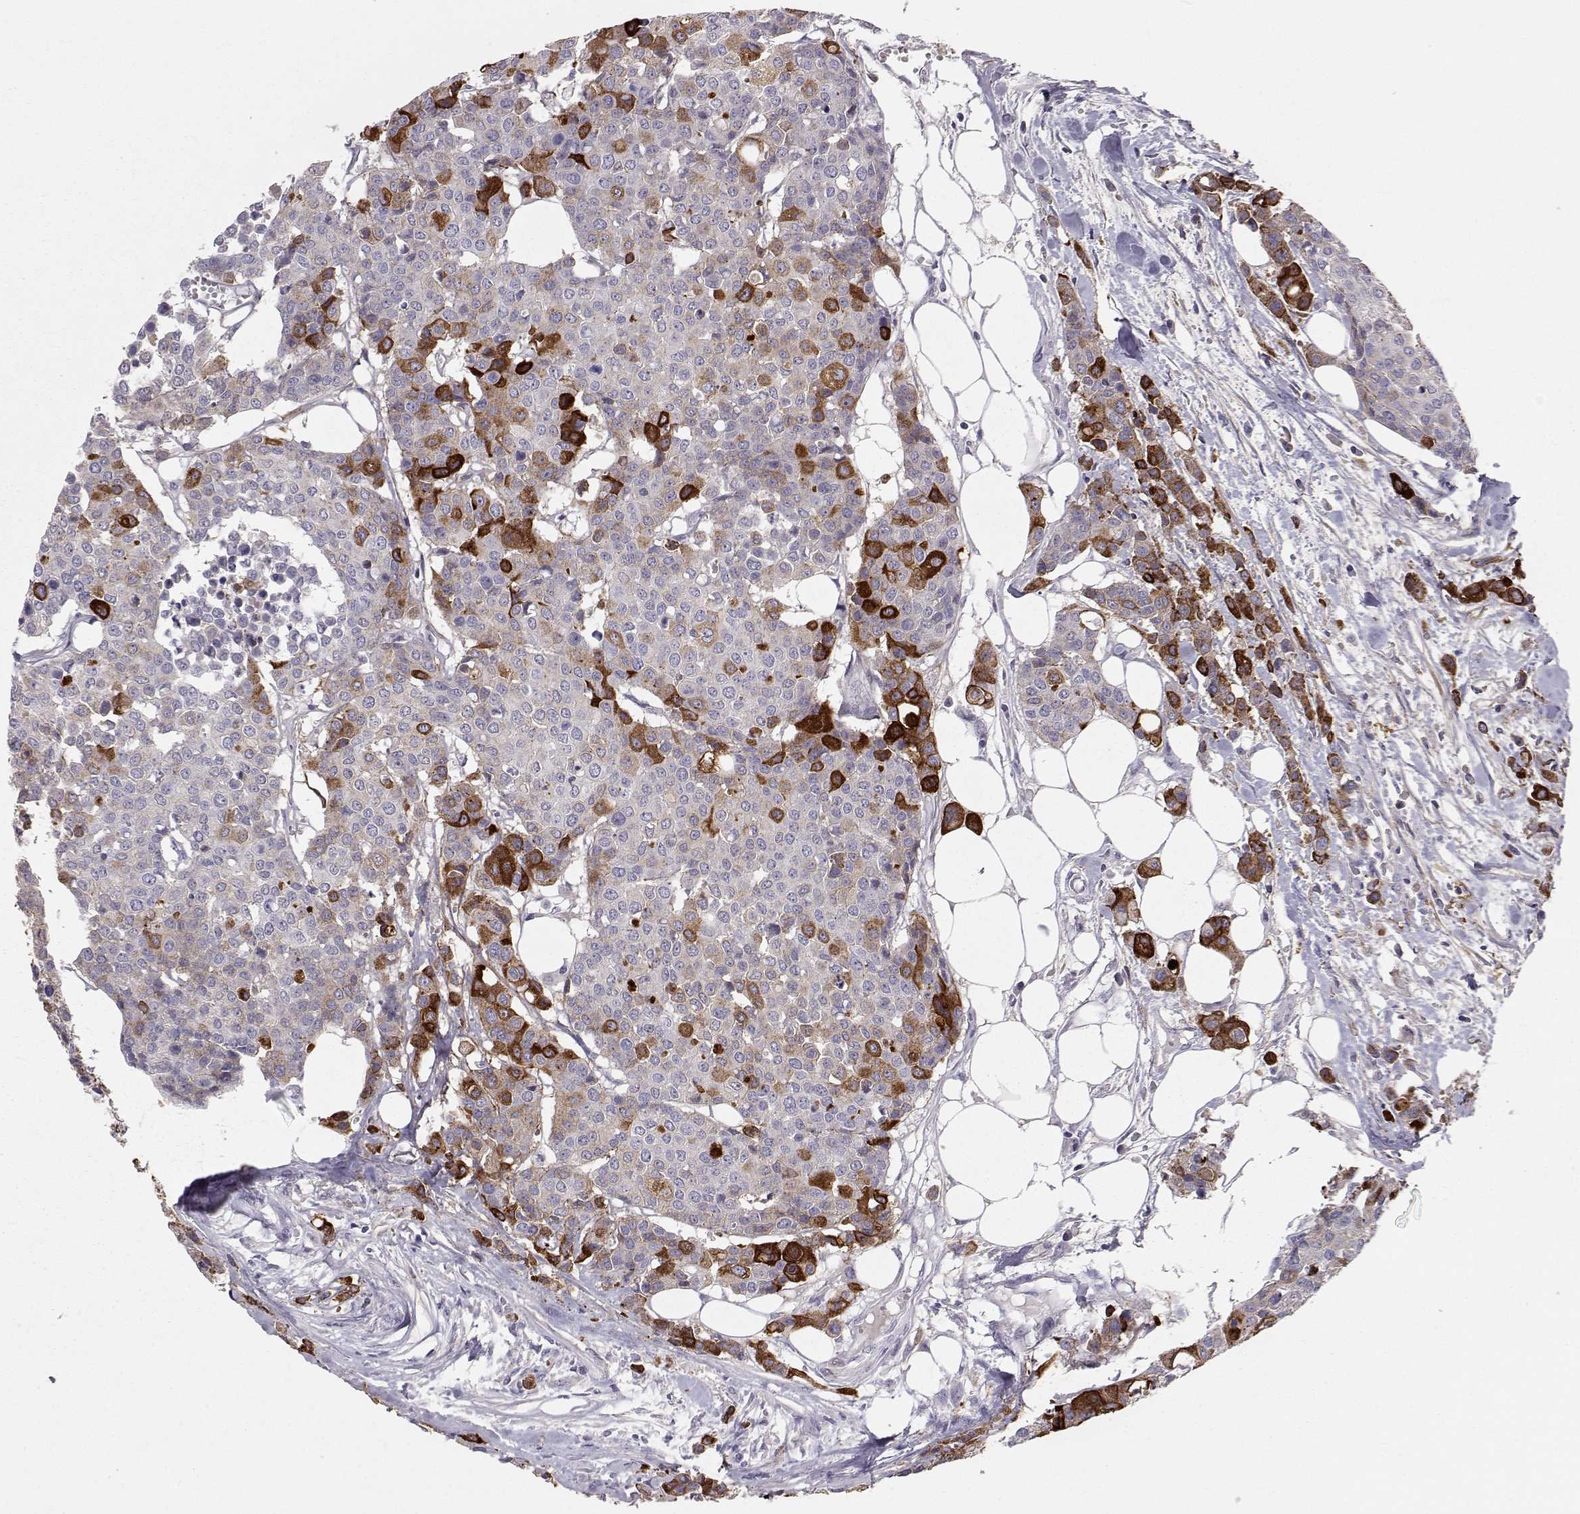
{"staining": {"intensity": "strong", "quantity": "<25%", "location": "cytoplasmic/membranous"}, "tissue": "carcinoid", "cell_type": "Tumor cells", "image_type": "cancer", "snomed": [{"axis": "morphology", "description": "Carcinoid, malignant, NOS"}, {"axis": "topography", "description": "Colon"}], "caption": "Protein expression analysis of malignant carcinoid demonstrates strong cytoplasmic/membranous expression in about <25% of tumor cells.", "gene": "LAMB3", "patient": {"sex": "male", "age": 81}}